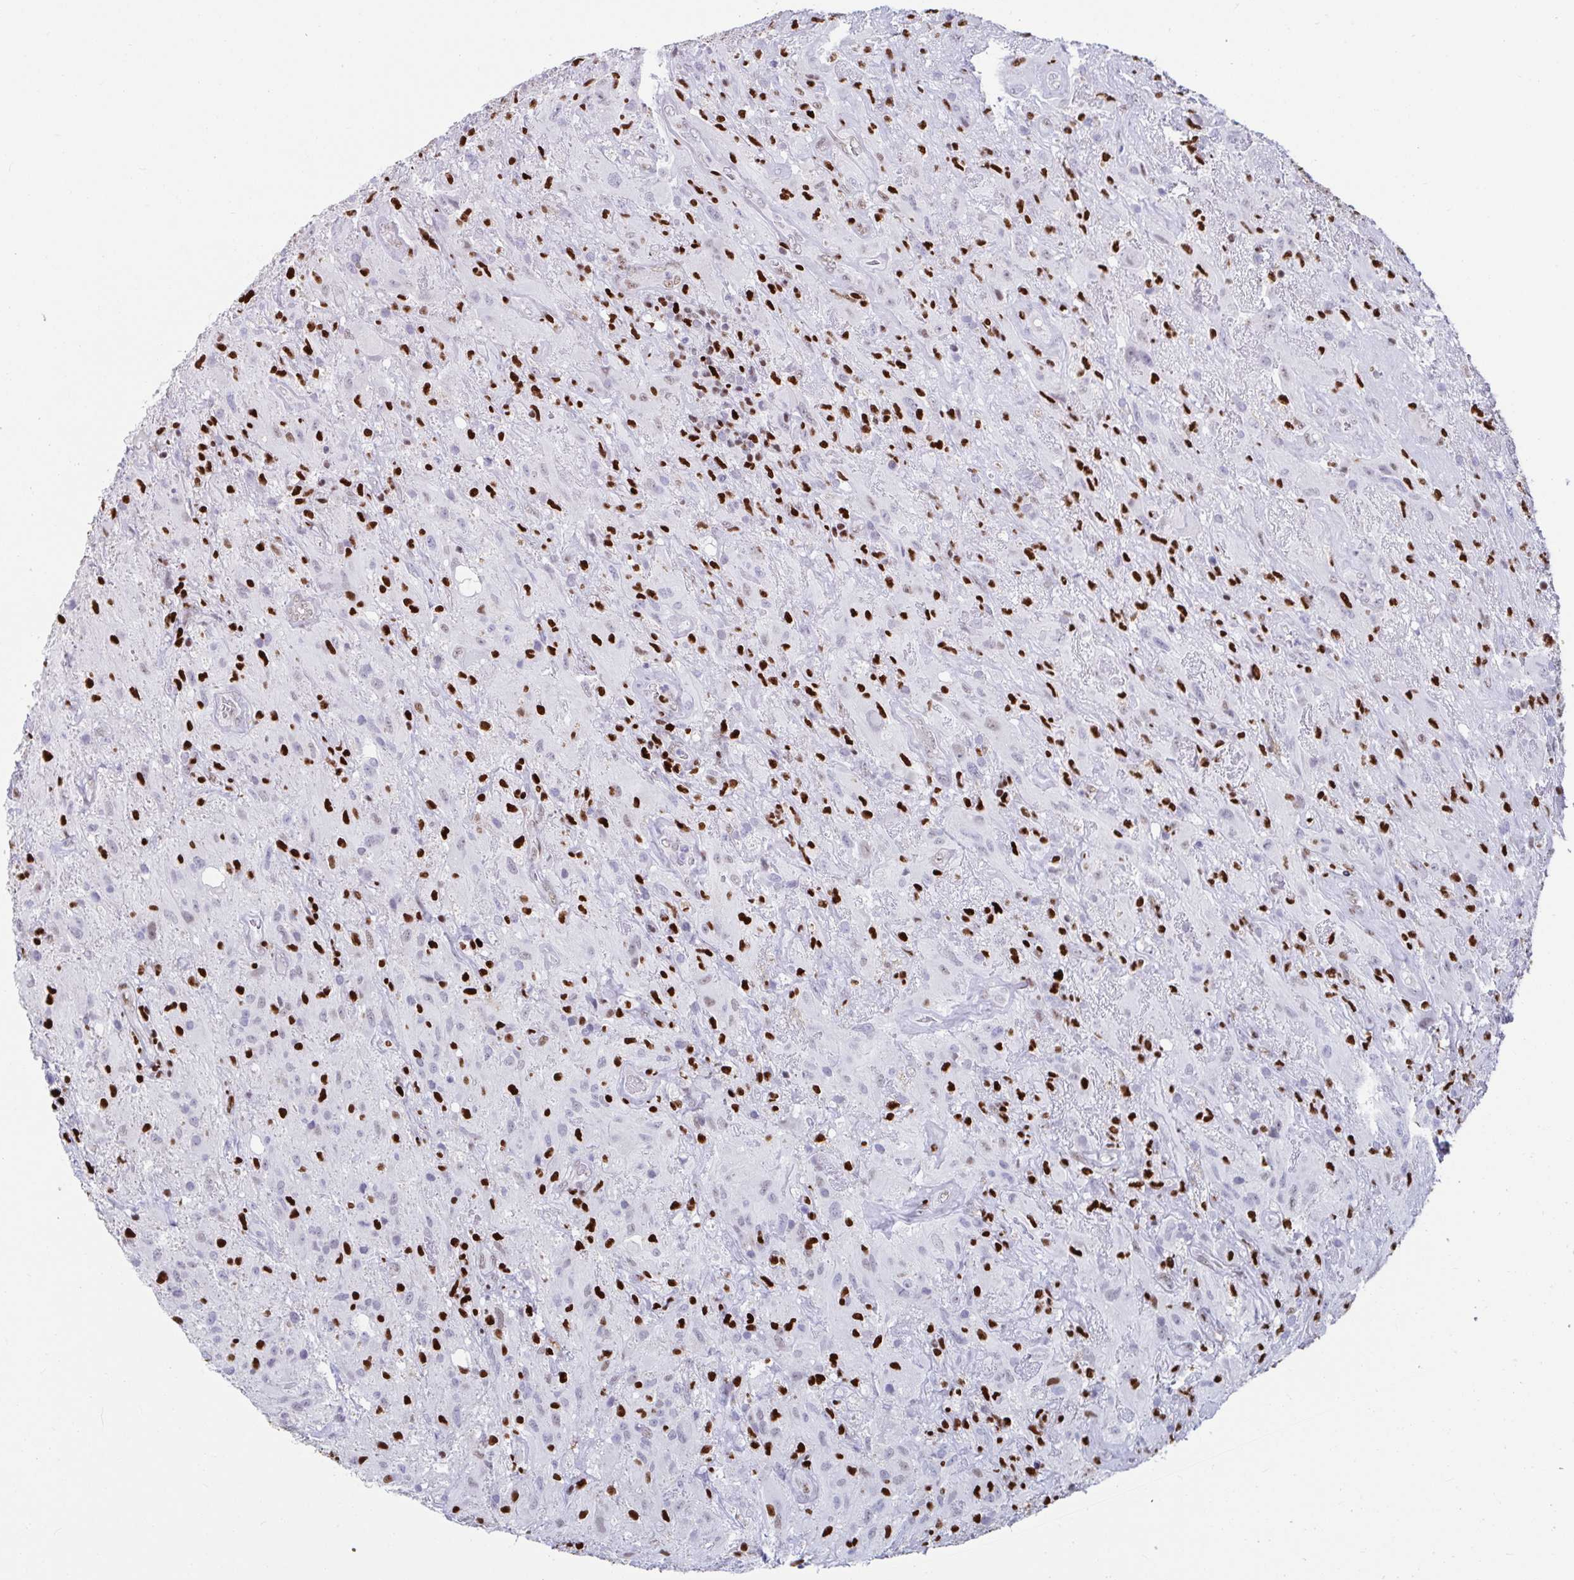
{"staining": {"intensity": "negative", "quantity": "none", "location": "none"}, "tissue": "glioma", "cell_type": "Tumor cells", "image_type": "cancer", "snomed": [{"axis": "morphology", "description": "Glioma, malignant, High grade"}, {"axis": "topography", "description": "Brain"}], "caption": "Glioma was stained to show a protein in brown. There is no significant staining in tumor cells.", "gene": "ZNF586", "patient": {"sex": "male", "age": 46}}